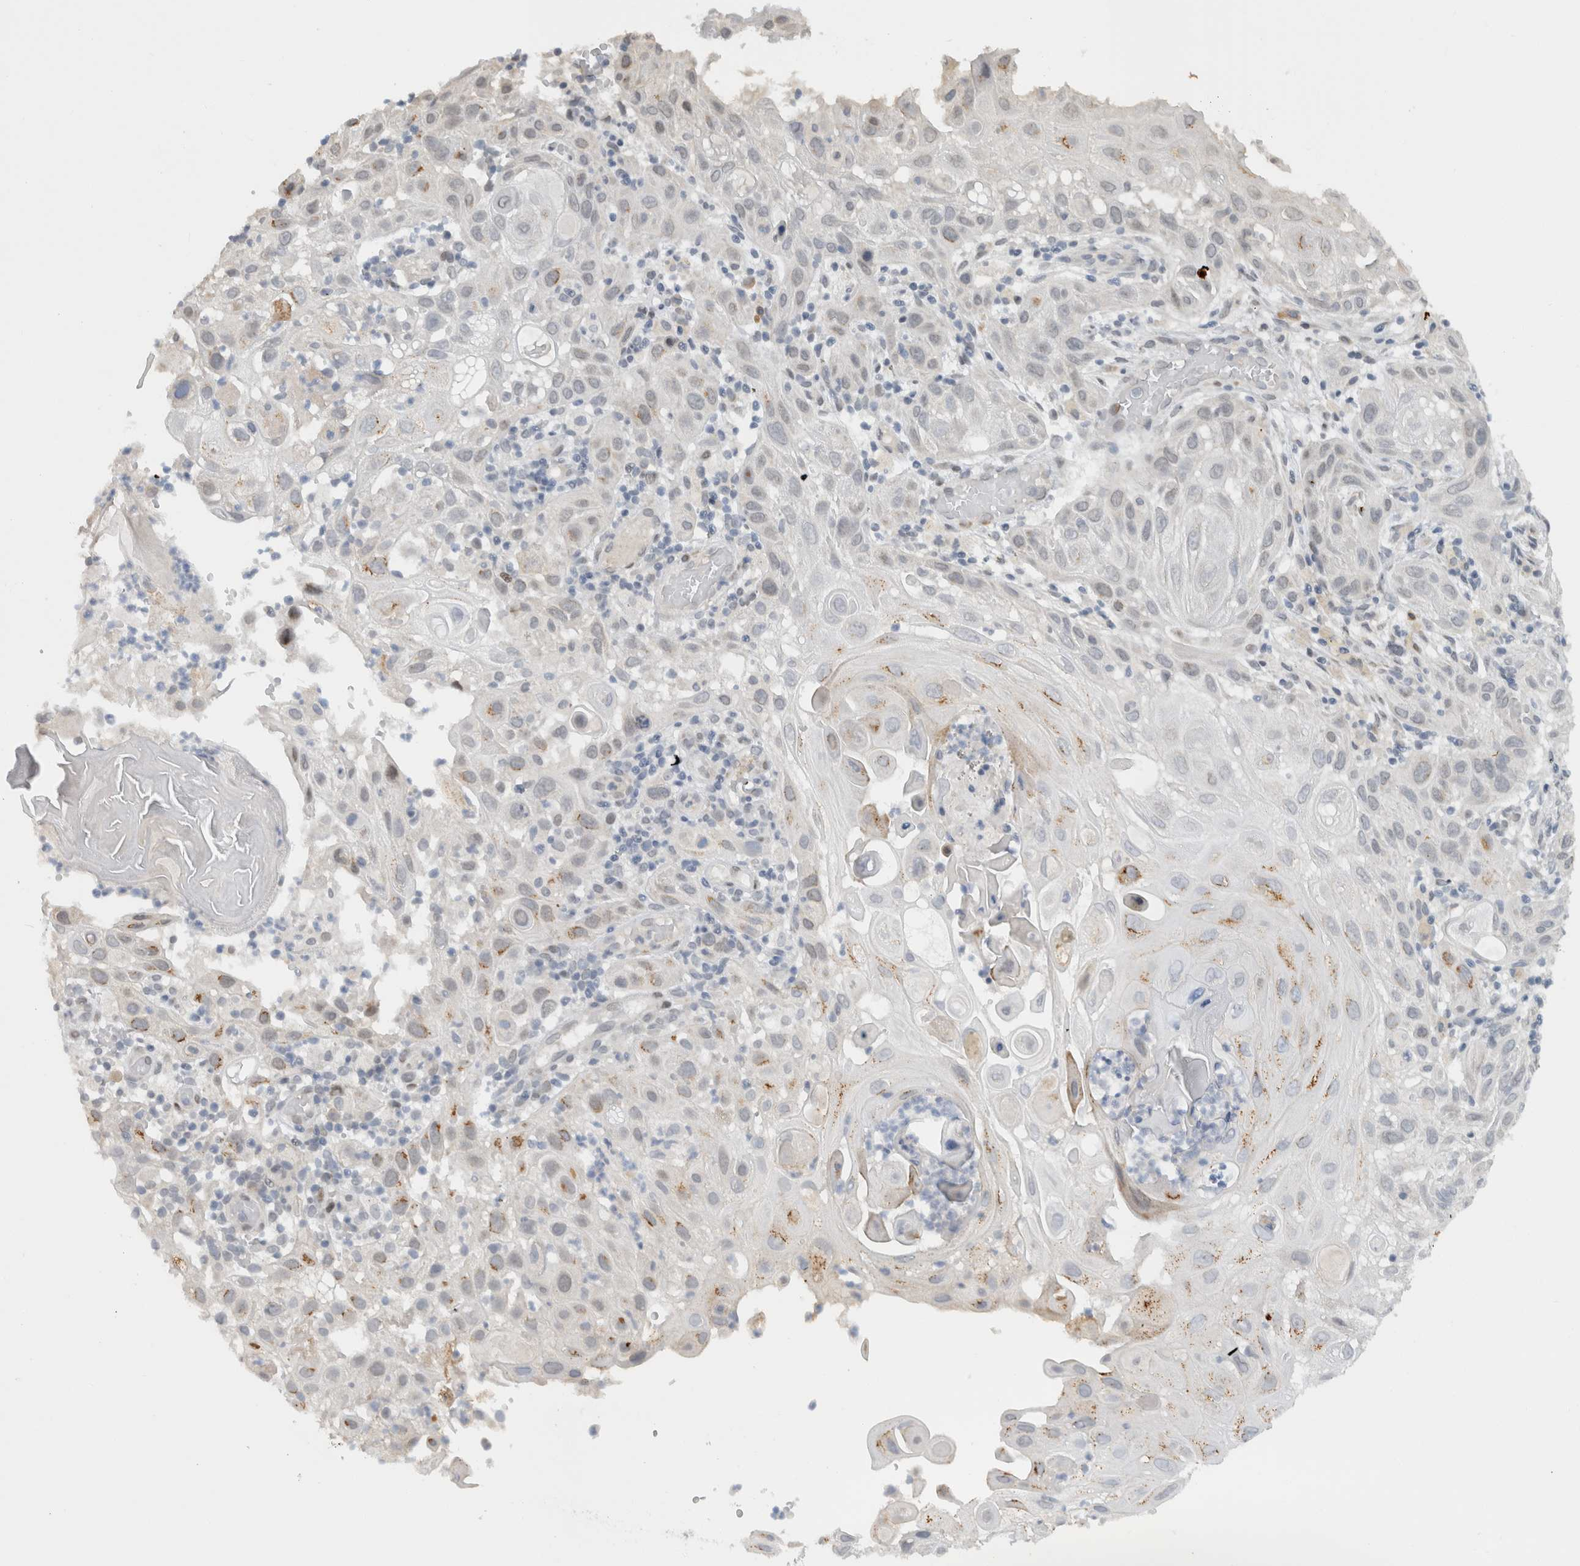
{"staining": {"intensity": "moderate", "quantity": "<25%", "location": "cytoplasmic/membranous"}, "tissue": "skin cancer", "cell_type": "Tumor cells", "image_type": "cancer", "snomed": [{"axis": "morphology", "description": "Normal tissue, NOS"}, {"axis": "morphology", "description": "Squamous cell carcinoma, NOS"}, {"axis": "topography", "description": "Skin"}], "caption": "Immunohistochemical staining of human skin cancer reveals low levels of moderate cytoplasmic/membranous protein positivity in about <25% of tumor cells.", "gene": "HNRNPR", "patient": {"sex": "female", "age": 96}}